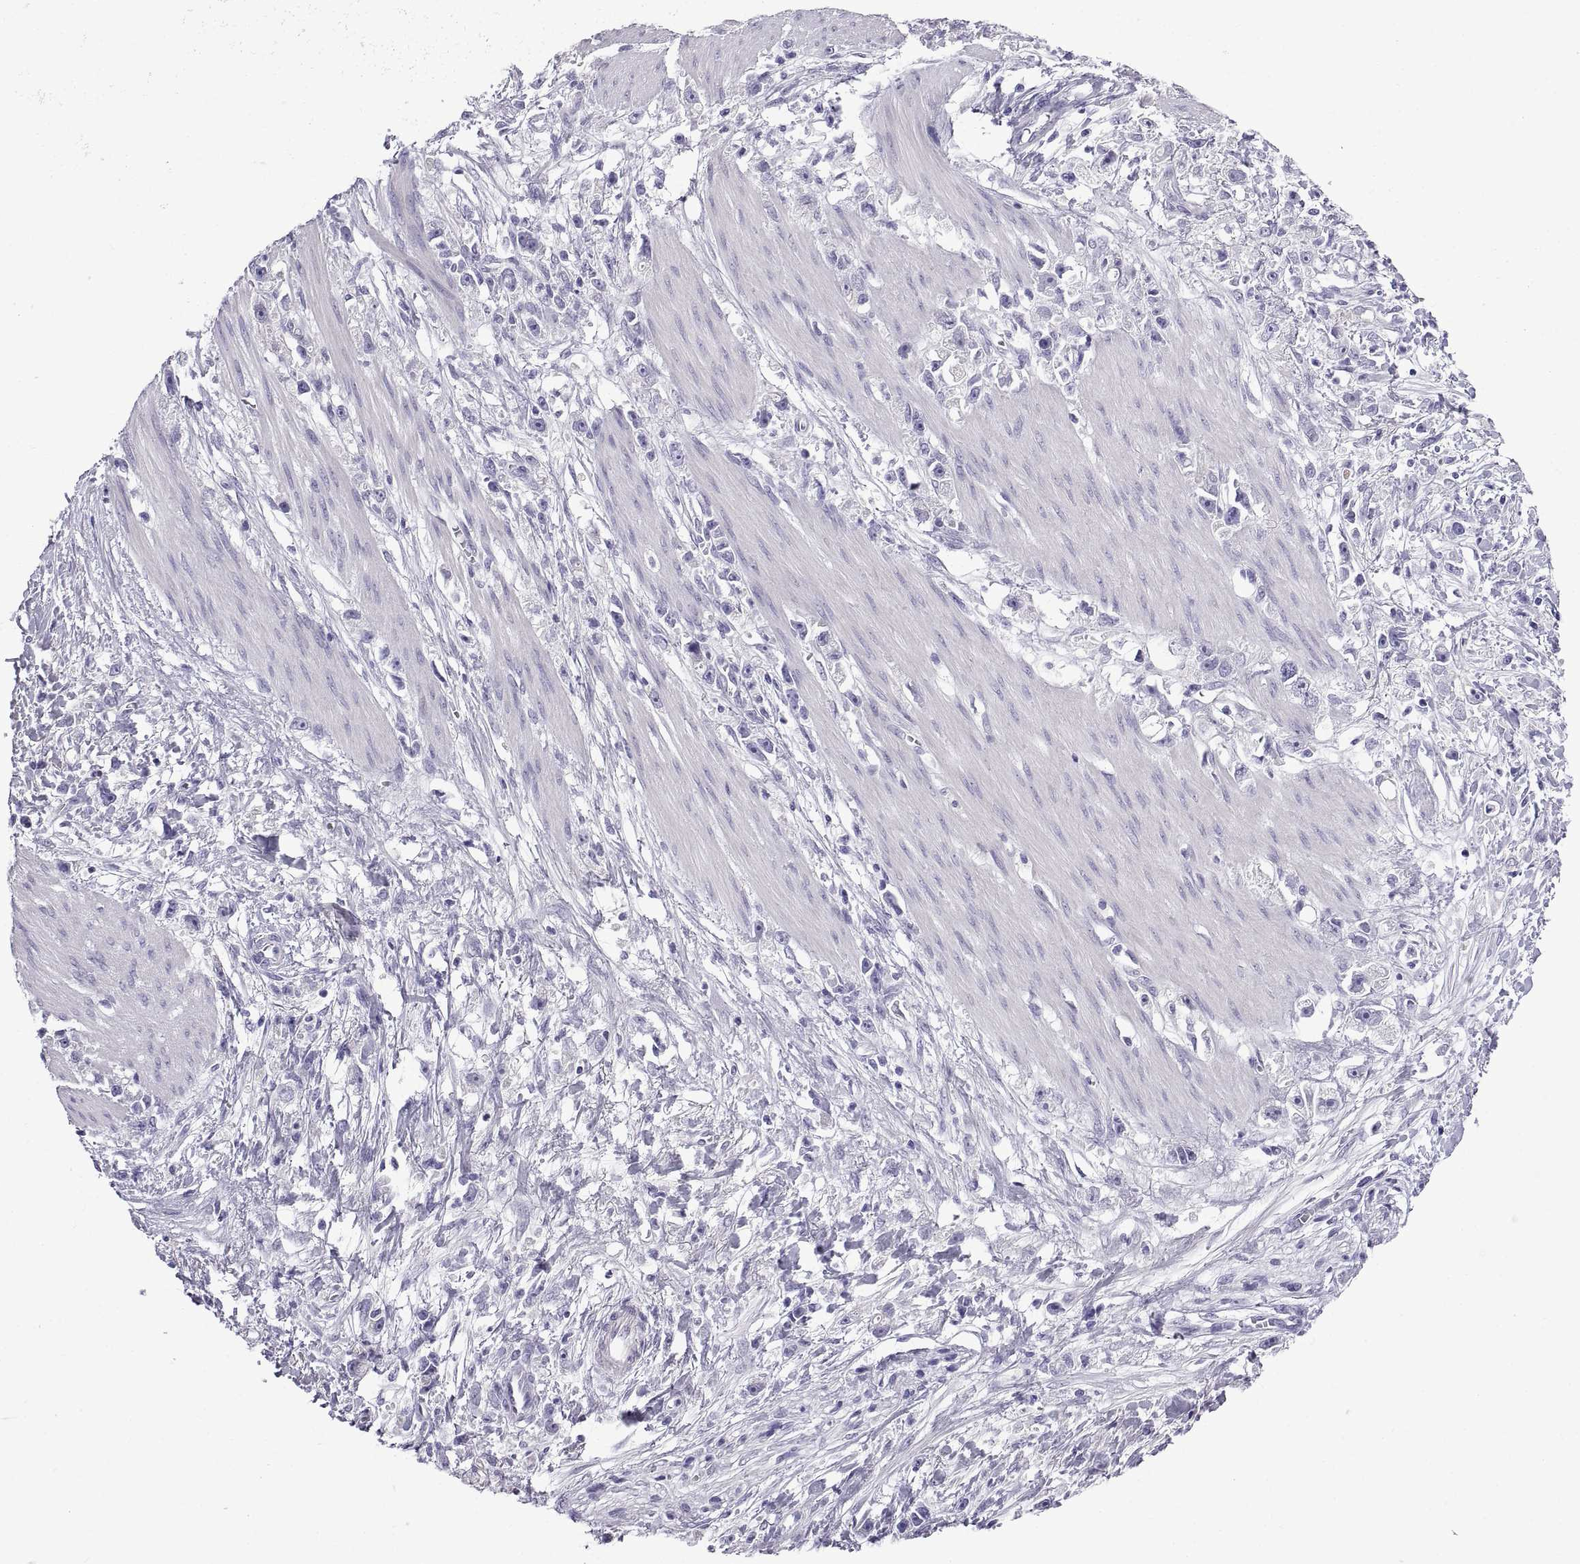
{"staining": {"intensity": "negative", "quantity": "none", "location": "none"}, "tissue": "stomach cancer", "cell_type": "Tumor cells", "image_type": "cancer", "snomed": [{"axis": "morphology", "description": "Adenocarcinoma, NOS"}, {"axis": "topography", "description": "Stomach"}], "caption": "A histopathology image of stomach adenocarcinoma stained for a protein displays no brown staining in tumor cells.", "gene": "SPDYE1", "patient": {"sex": "female", "age": 59}}